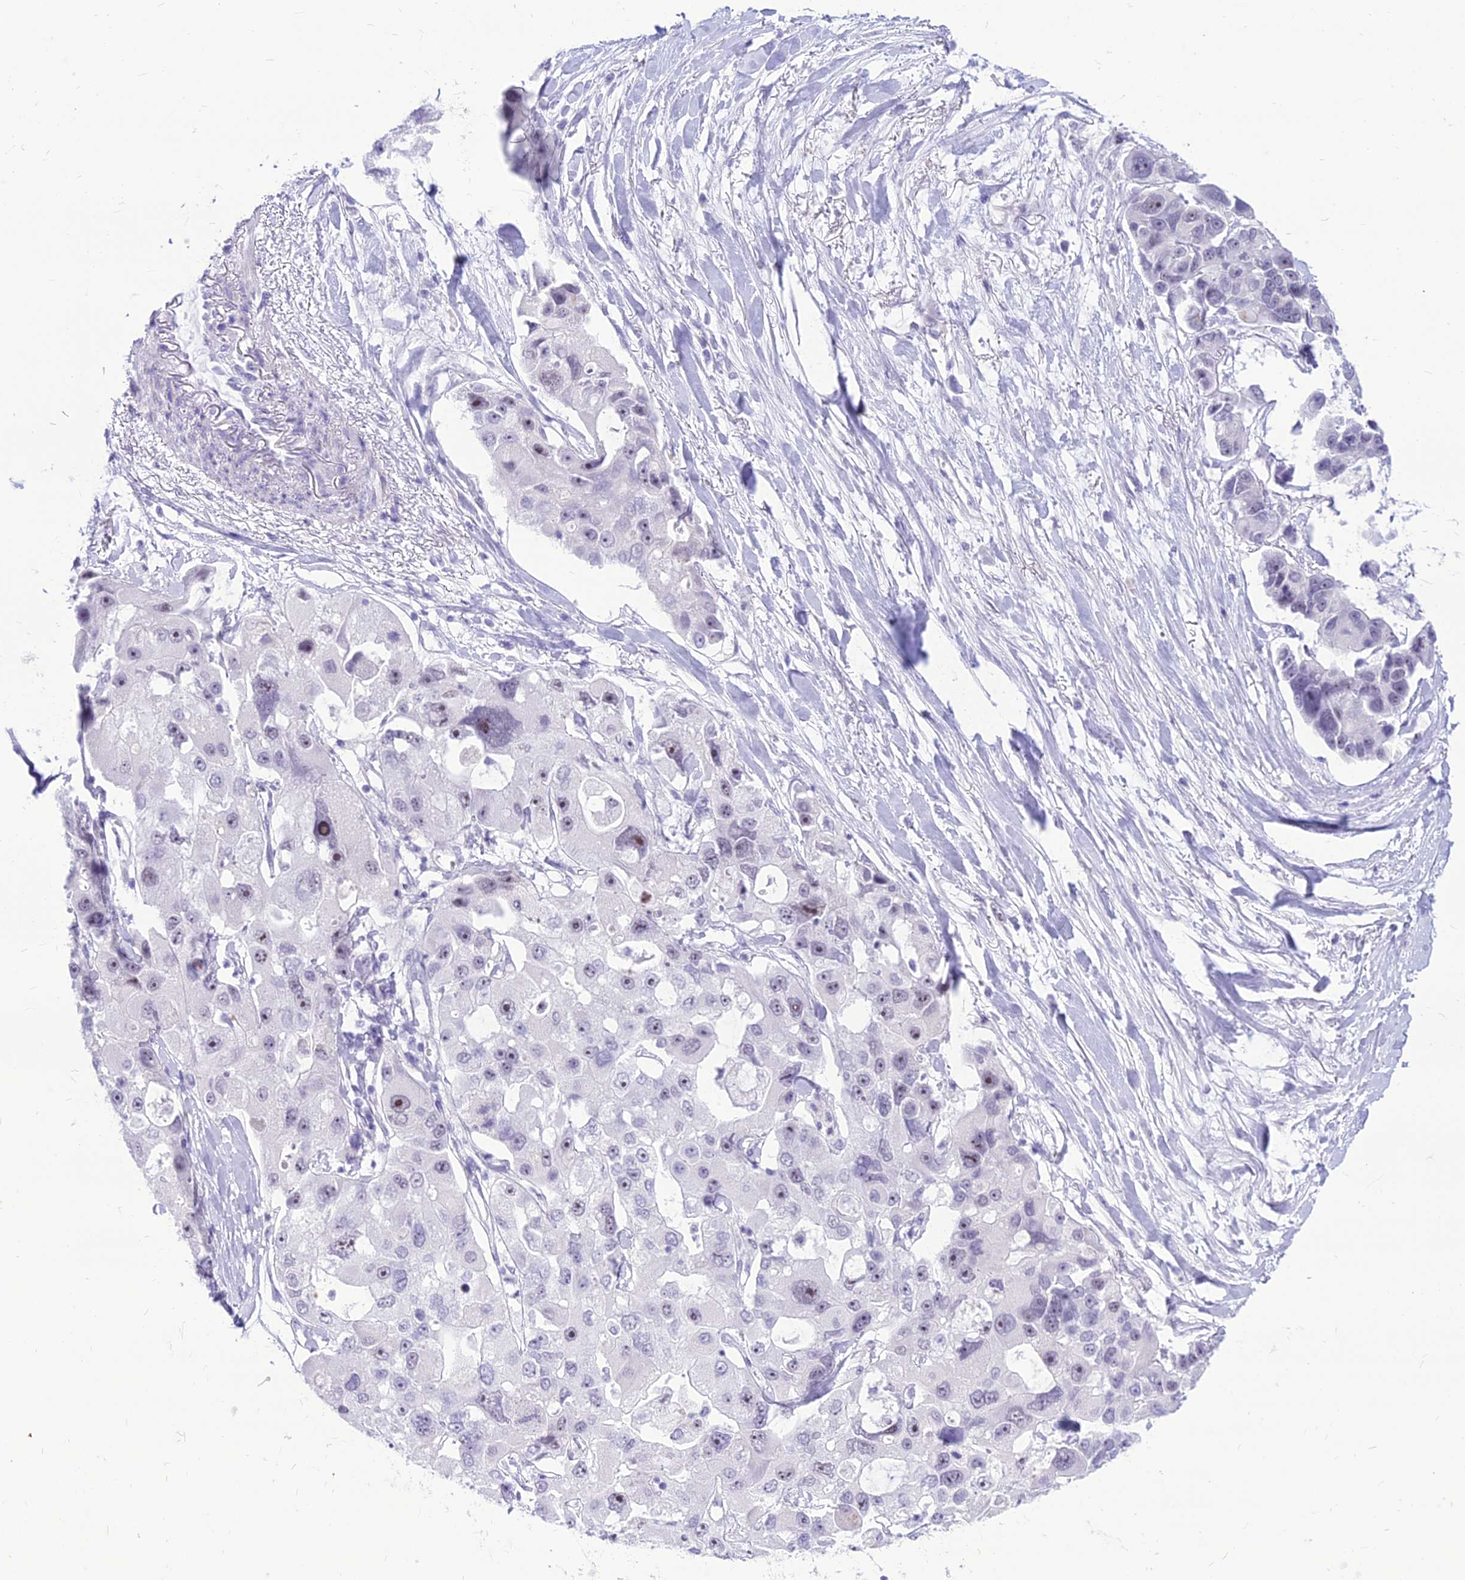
{"staining": {"intensity": "weak", "quantity": "25%-75%", "location": "nuclear"}, "tissue": "lung cancer", "cell_type": "Tumor cells", "image_type": "cancer", "snomed": [{"axis": "morphology", "description": "Adenocarcinoma, NOS"}, {"axis": "topography", "description": "Lung"}], "caption": "Immunohistochemistry (IHC) of human lung cancer displays low levels of weak nuclear staining in about 25%-75% of tumor cells.", "gene": "DHX40", "patient": {"sex": "female", "age": 54}}